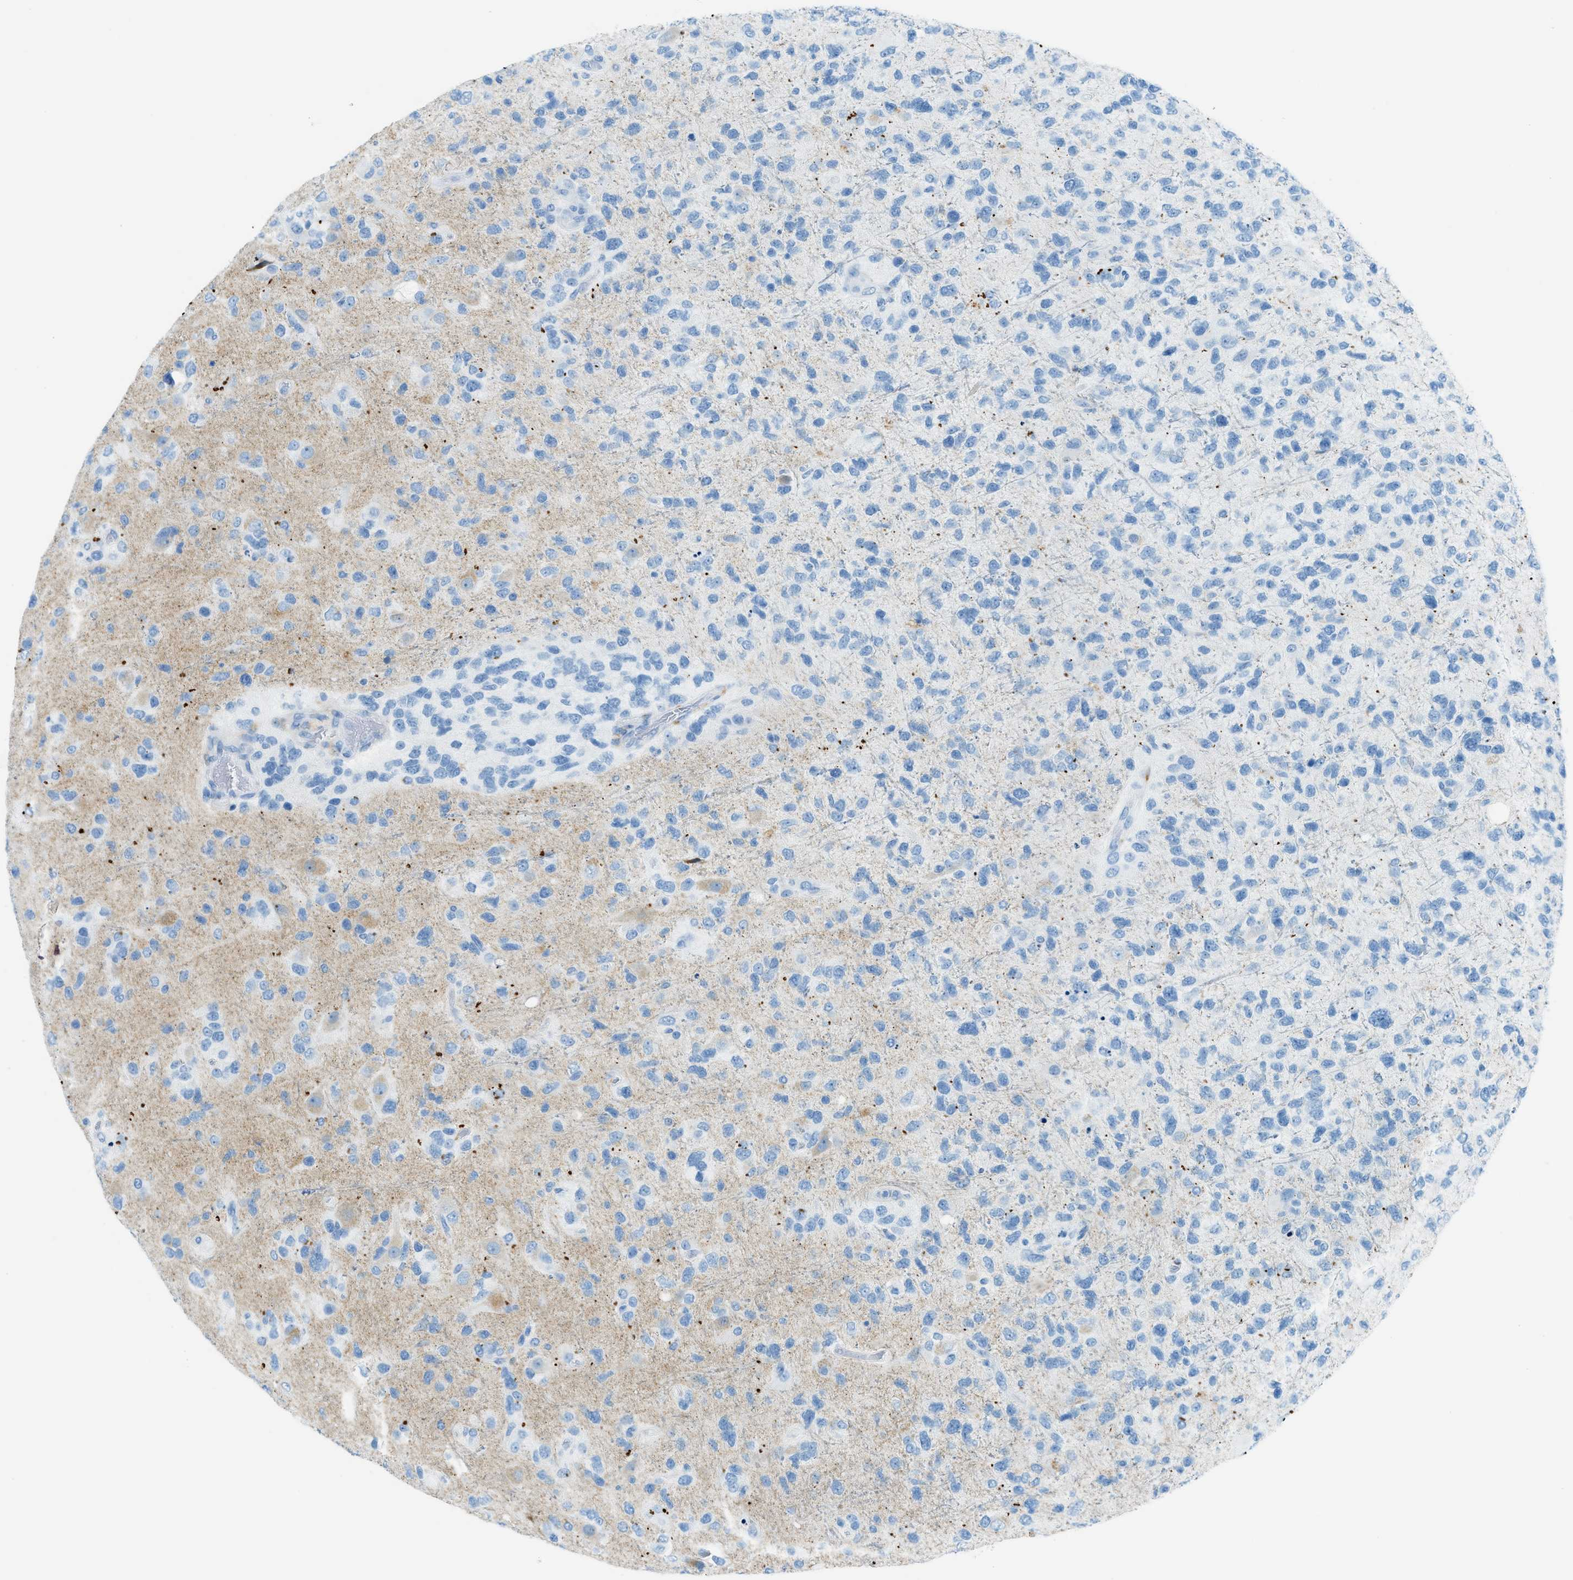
{"staining": {"intensity": "negative", "quantity": "none", "location": "none"}, "tissue": "glioma", "cell_type": "Tumor cells", "image_type": "cancer", "snomed": [{"axis": "morphology", "description": "Glioma, malignant, High grade"}, {"axis": "topography", "description": "Brain"}], "caption": "Micrograph shows no protein positivity in tumor cells of glioma tissue.", "gene": "C21orf62", "patient": {"sex": "female", "age": 58}}